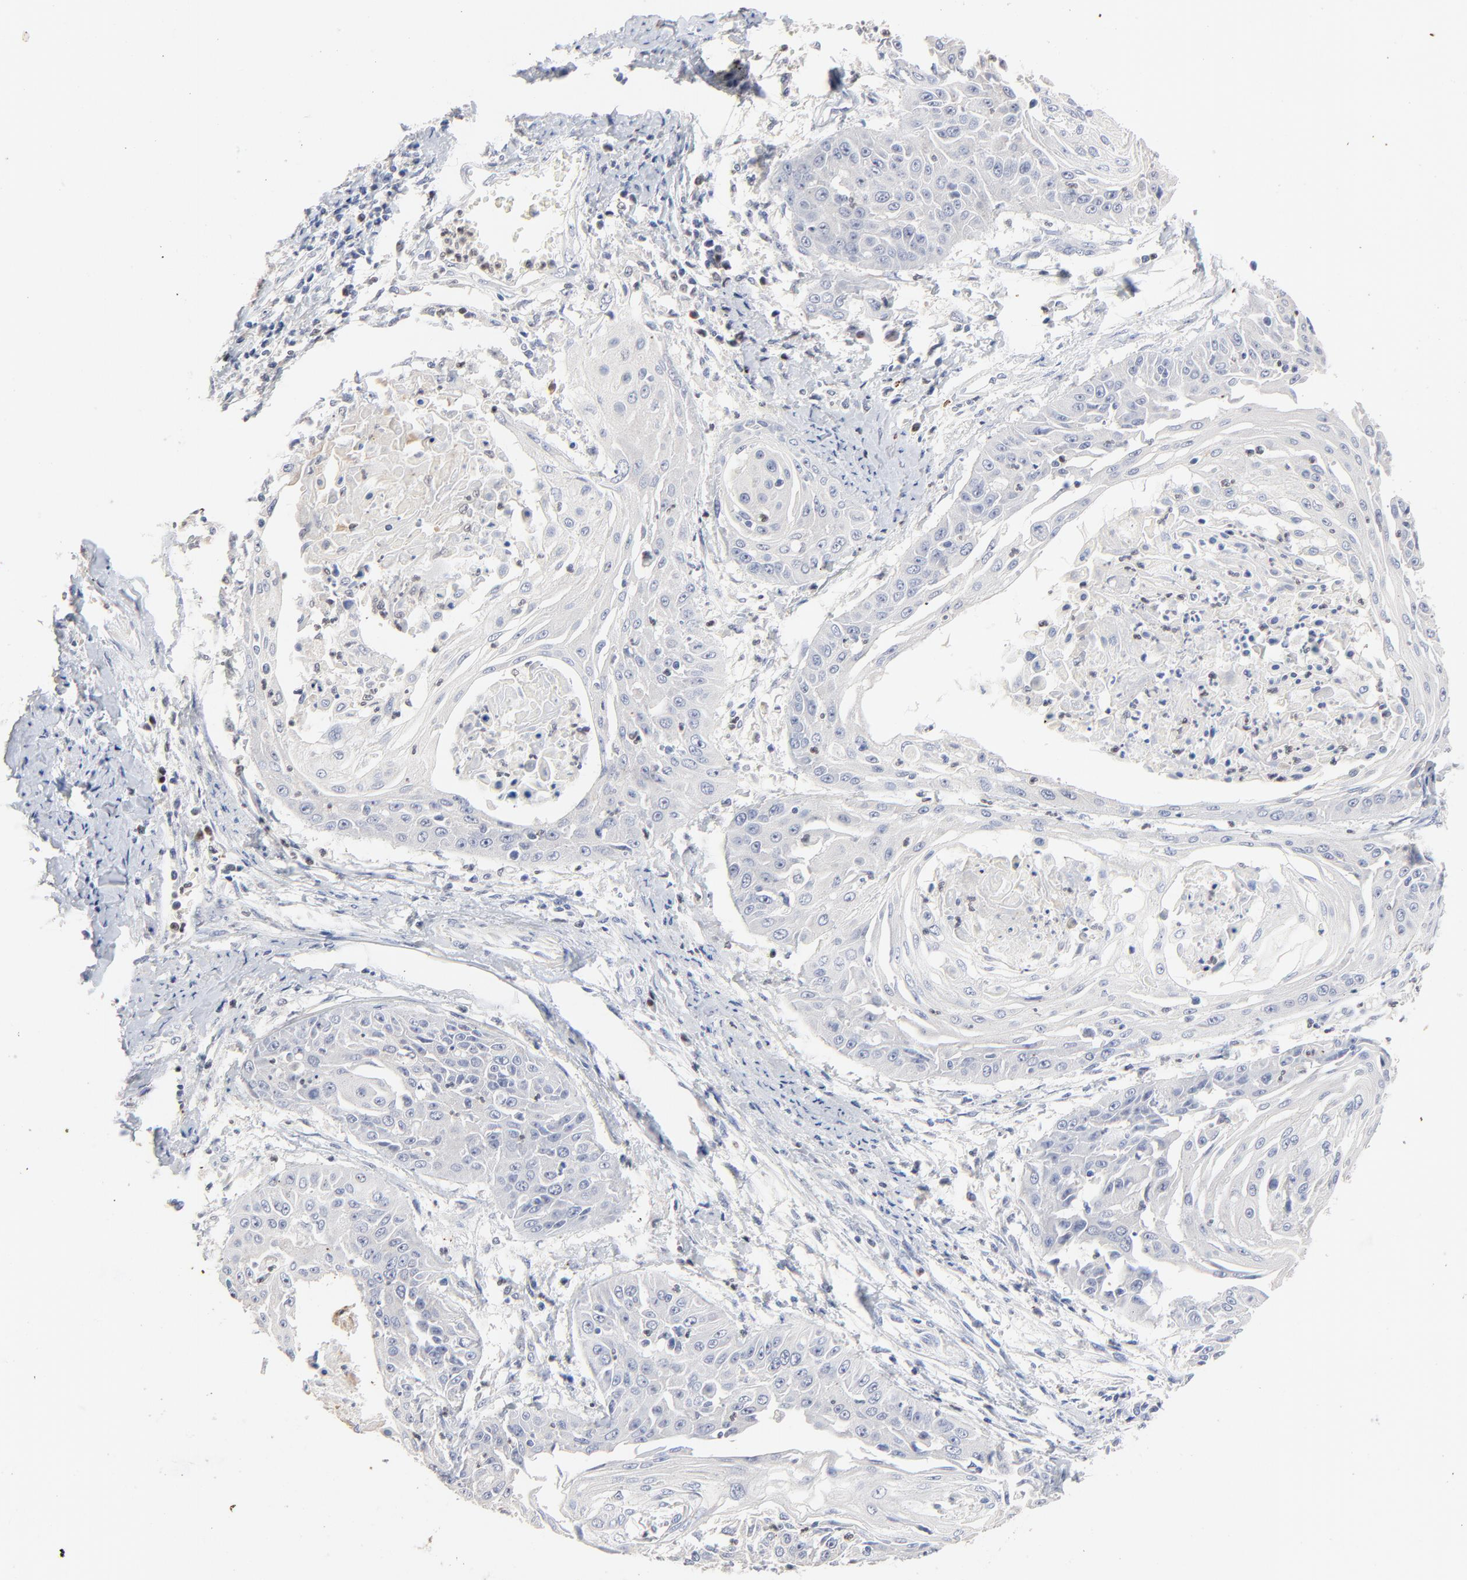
{"staining": {"intensity": "negative", "quantity": "none", "location": "none"}, "tissue": "cervical cancer", "cell_type": "Tumor cells", "image_type": "cancer", "snomed": [{"axis": "morphology", "description": "Squamous cell carcinoma, NOS"}, {"axis": "topography", "description": "Cervix"}], "caption": "DAB immunohistochemical staining of cervical cancer displays no significant expression in tumor cells. Nuclei are stained in blue.", "gene": "AADAC", "patient": {"sex": "female", "age": 64}}